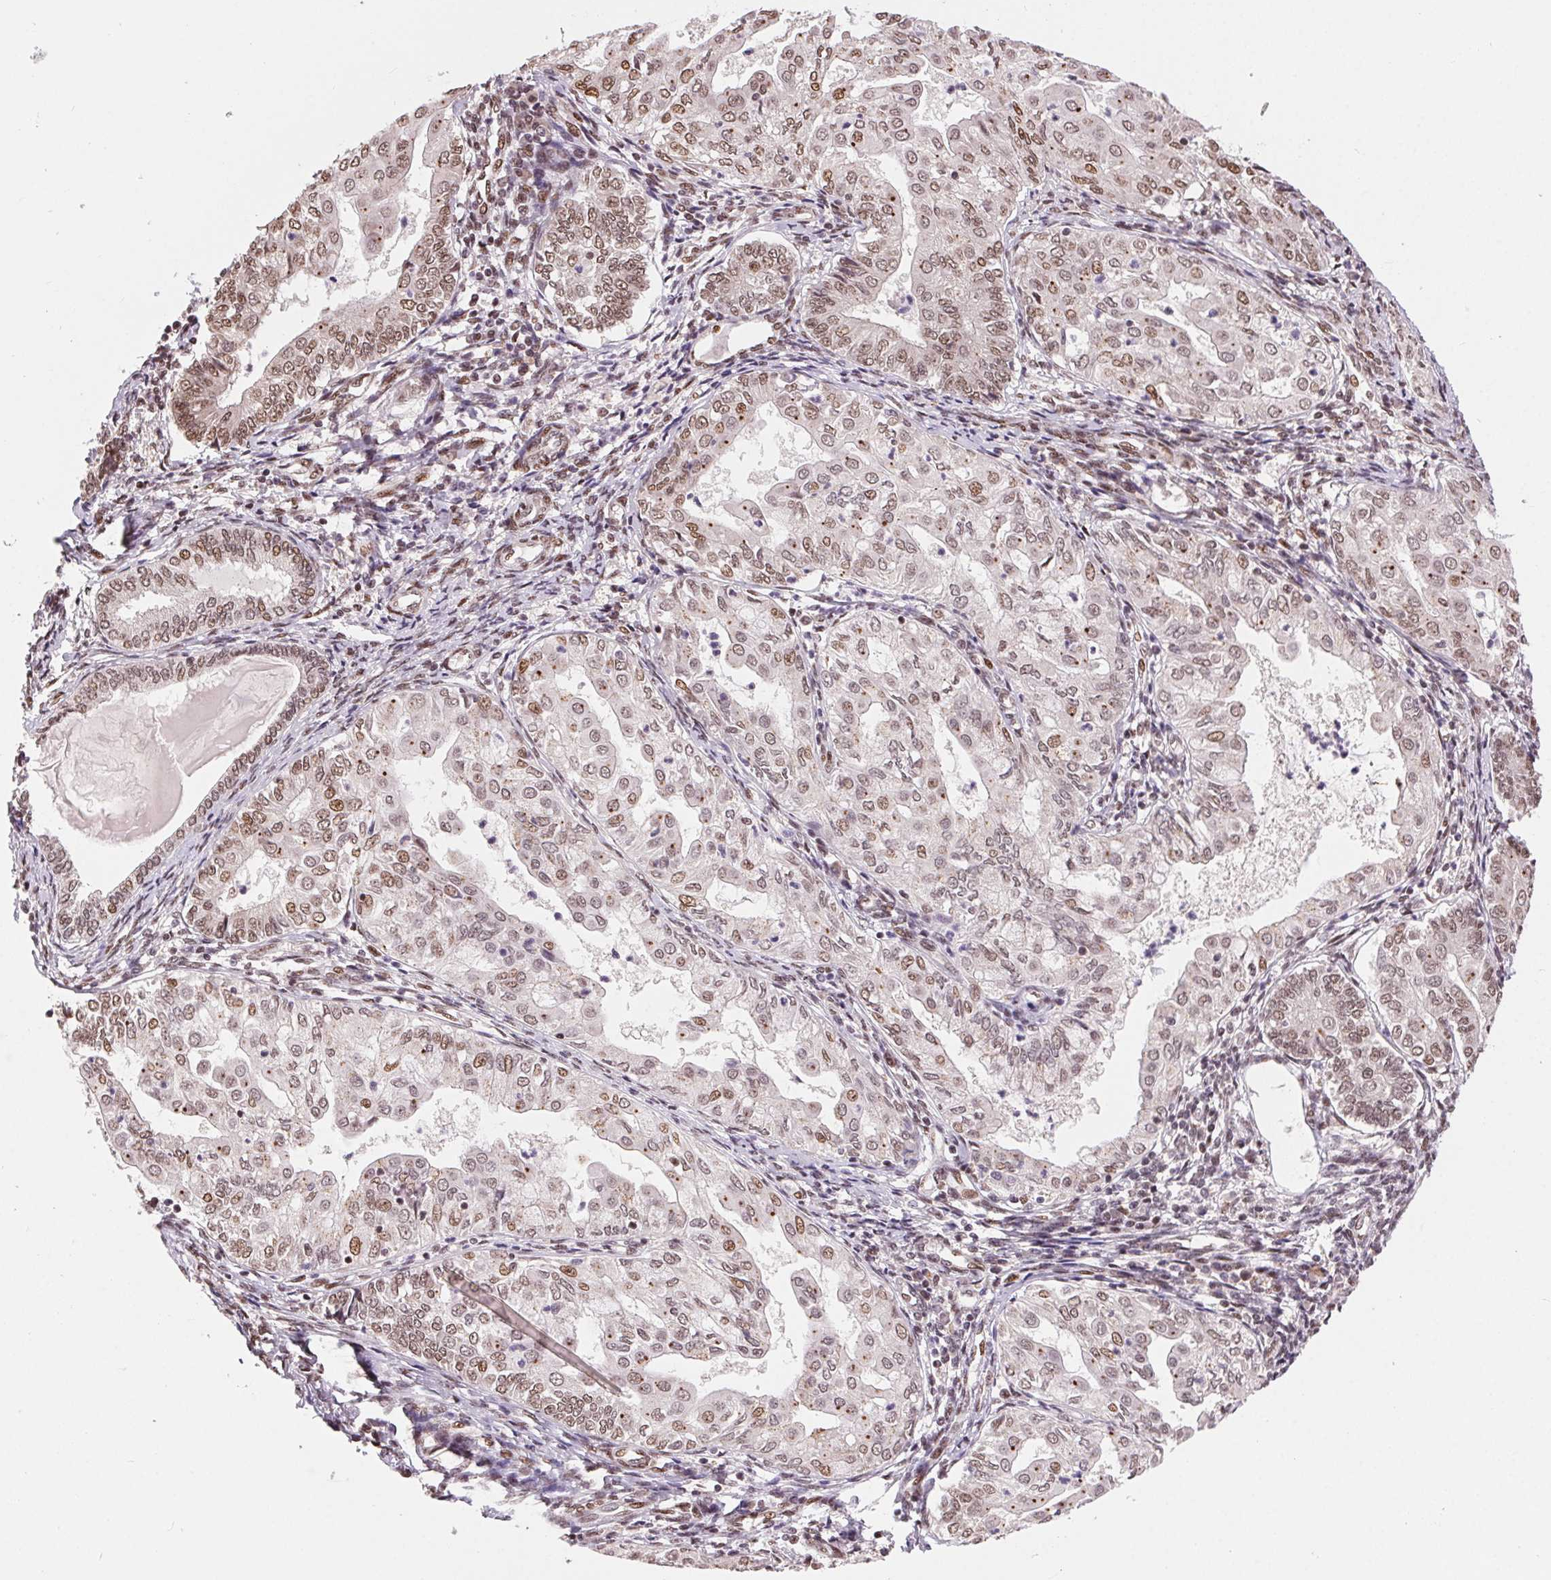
{"staining": {"intensity": "moderate", "quantity": ">75%", "location": "nuclear"}, "tissue": "endometrial cancer", "cell_type": "Tumor cells", "image_type": "cancer", "snomed": [{"axis": "morphology", "description": "Adenocarcinoma, NOS"}, {"axis": "topography", "description": "Endometrium"}], "caption": "A high-resolution histopathology image shows immunohistochemistry staining of adenocarcinoma (endometrial), which shows moderate nuclear expression in approximately >75% of tumor cells. (Brightfield microscopy of DAB IHC at high magnification).", "gene": "RAD23A", "patient": {"sex": "female", "age": 68}}